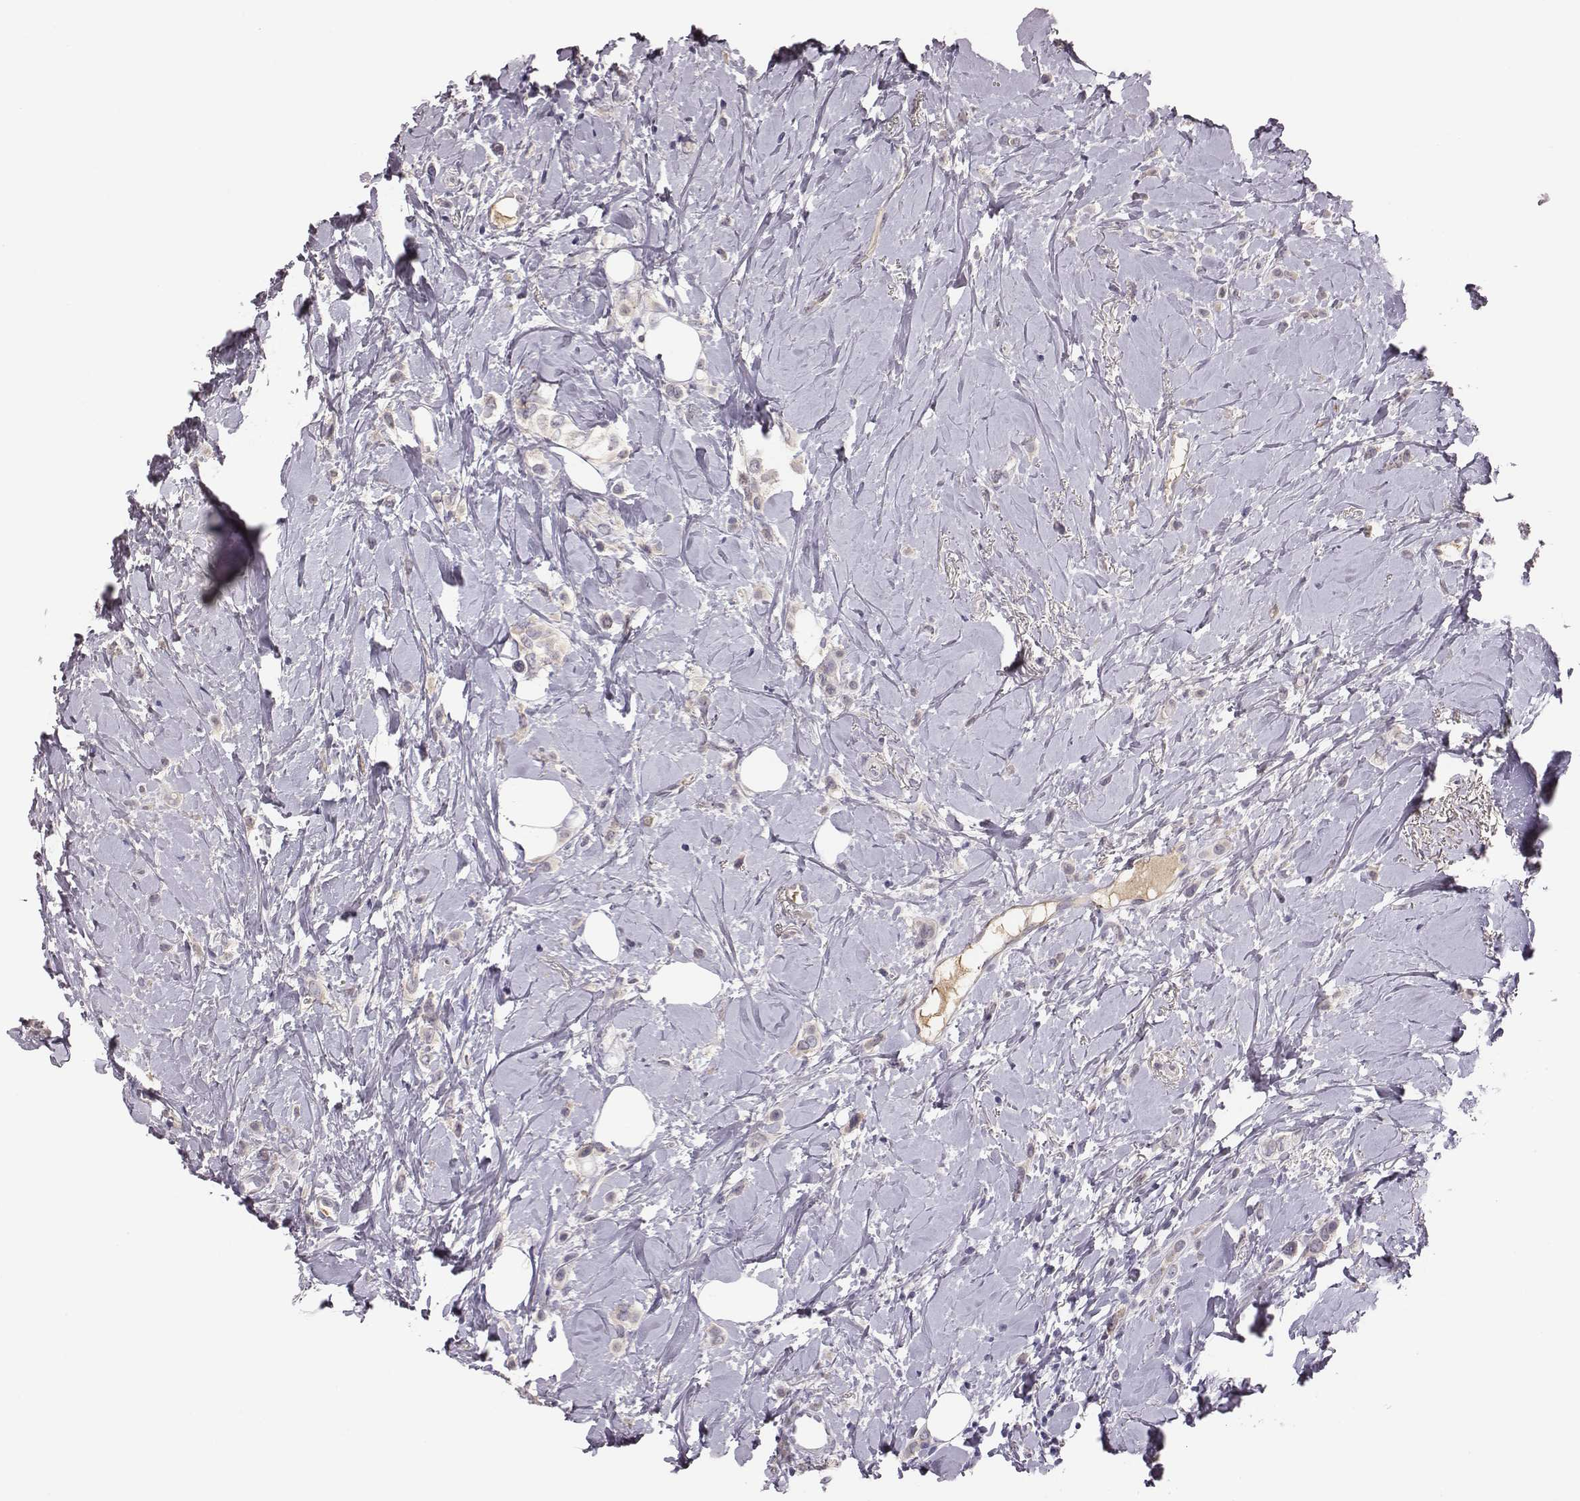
{"staining": {"intensity": "negative", "quantity": "none", "location": "none"}, "tissue": "breast cancer", "cell_type": "Tumor cells", "image_type": "cancer", "snomed": [{"axis": "morphology", "description": "Lobular carcinoma"}, {"axis": "topography", "description": "Breast"}], "caption": "There is no significant expression in tumor cells of breast cancer. (DAB immunohistochemistry (IHC) with hematoxylin counter stain).", "gene": "KMO", "patient": {"sex": "female", "age": 66}}